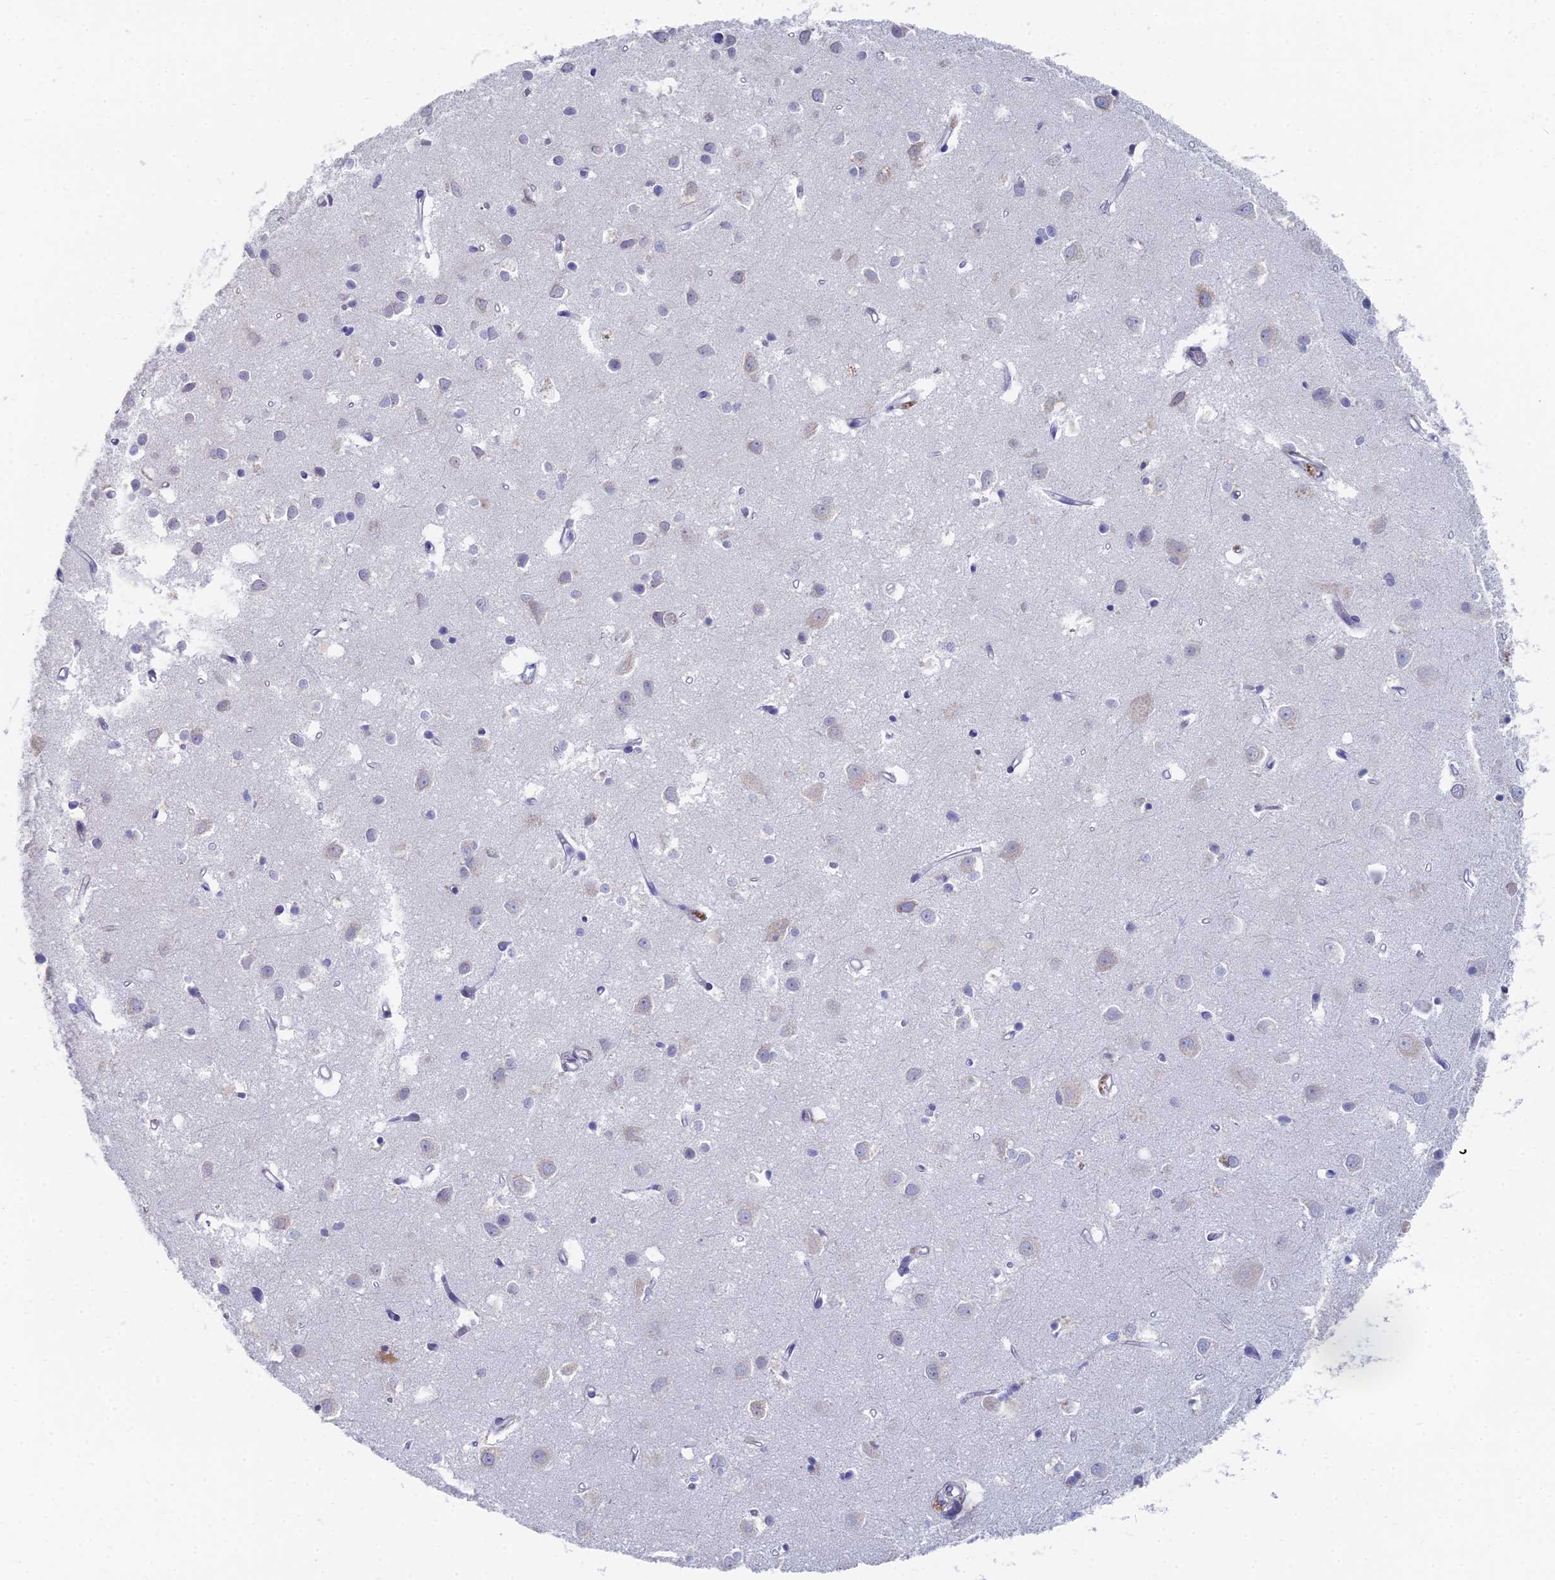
{"staining": {"intensity": "negative", "quantity": "none", "location": "none"}, "tissue": "cerebral cortex", "cell_type": "Endothelial cells", "image_type": "normal", "snomed": [{"axis": "morphology", "description": "Normal tissue, NOS"}, {"axis": "topography", "description": "Cerebral cortex"}], "caption": "A histopathology image of human cerebral cortex is negative for staining in endothelial cells. (DAB (3,3'-diaminobenzidine) immunohistochemistry, high magnification).", "gene": "TNNT3", "patient": {"sex": "female", "age": 64}}